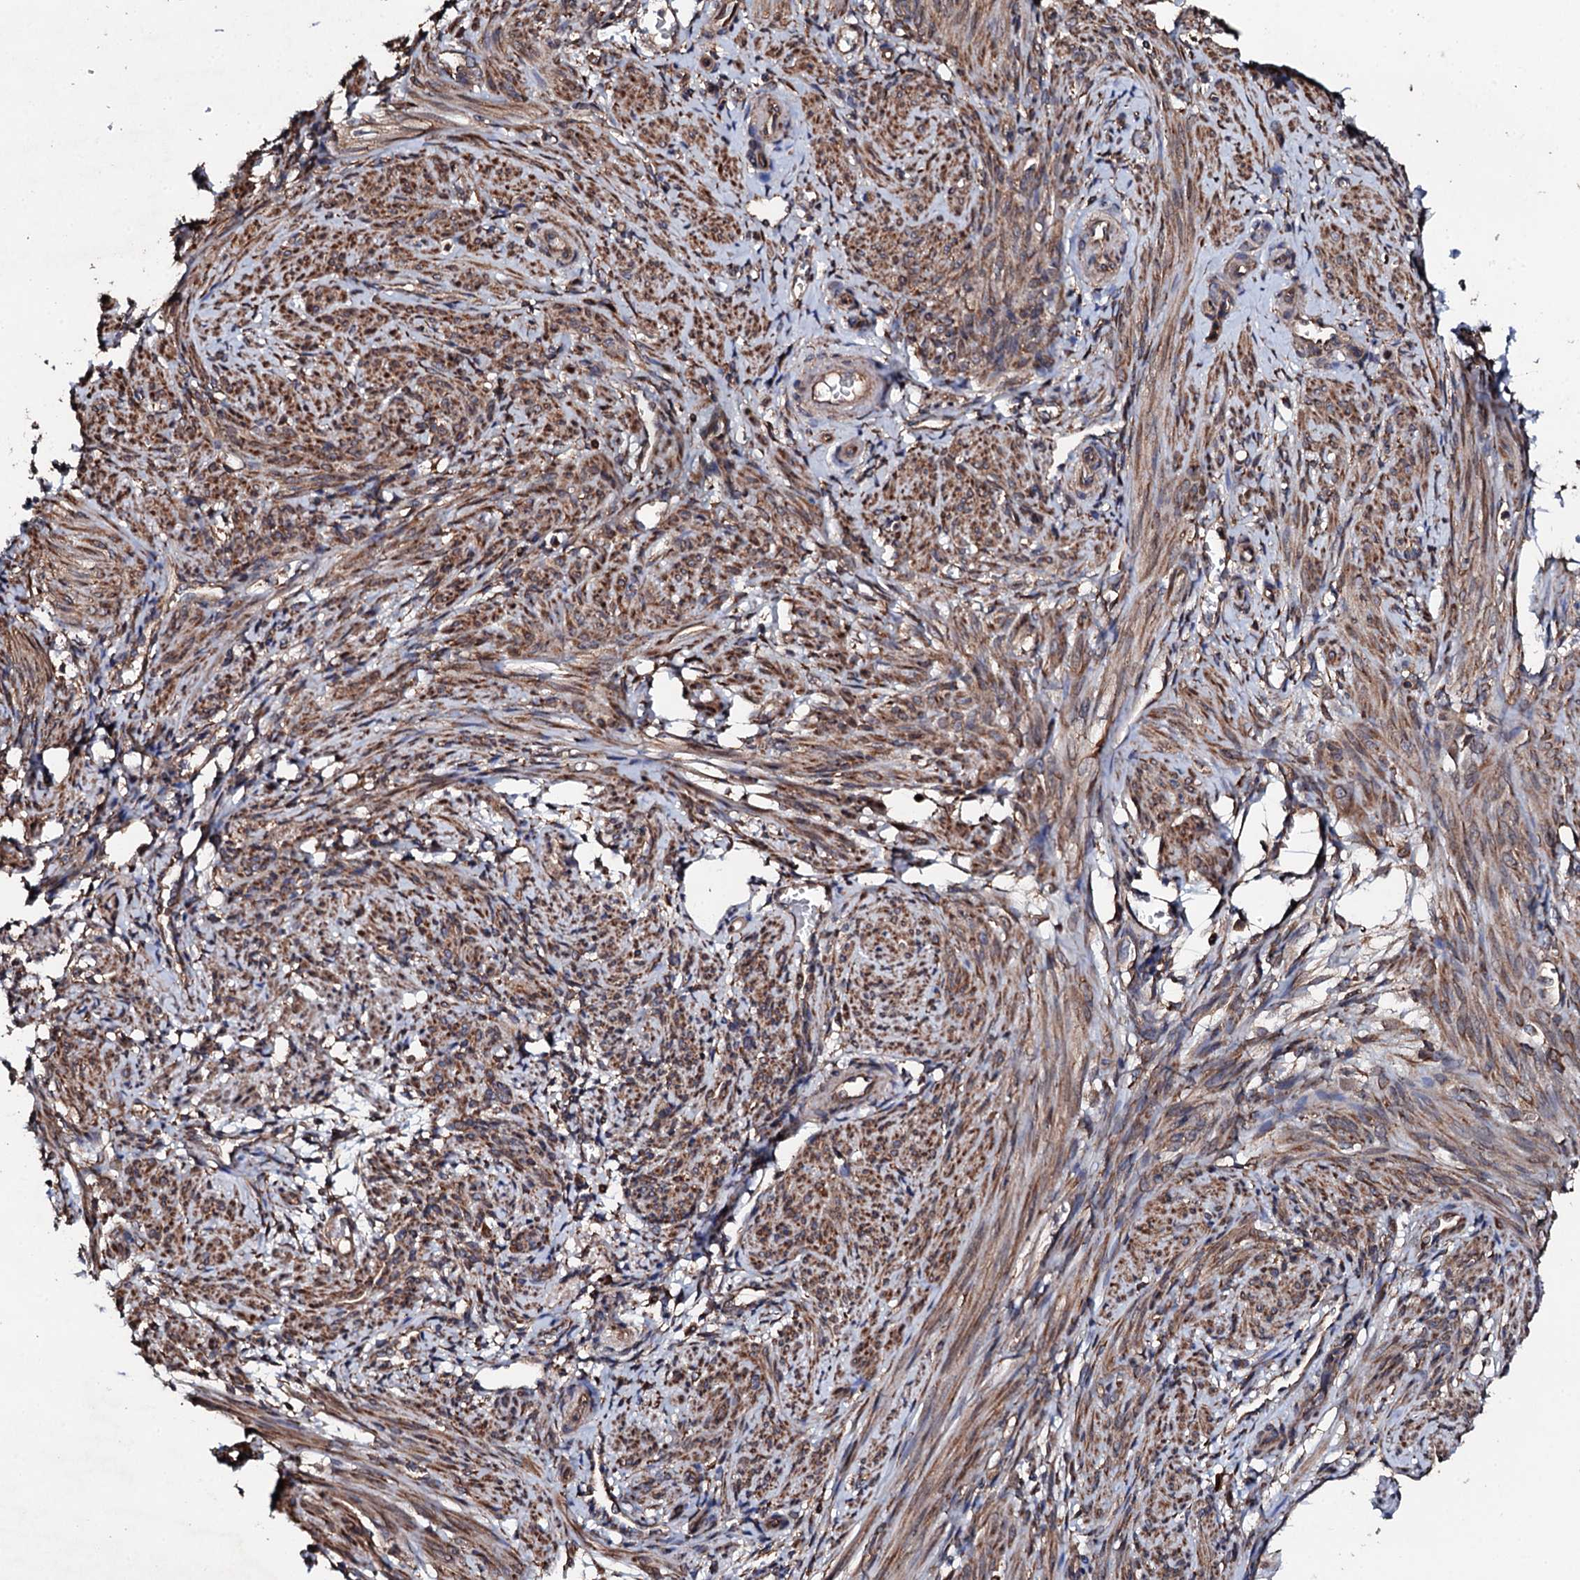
{"staining": {"intensity": "moderate", "quantity": ">75%", "location": "cytoplasmic/membranous"}, "tissue": "smooth muscle", "cell_type": "Smooth muscle cells", "image_type": "normal", "snomed": [{"axis": "morphology", "description": "Normal tissue, NOS"}, {"axis": "topography", "description": "Smooth muscle"}], "caption": "Smooth muscle stained with IHC displays moderate cytoplasmic/membranous expression in about >75% of smooth muscle cells.", "gene": "CKAP5", "patient": {"sex": "female", "age": 39}}